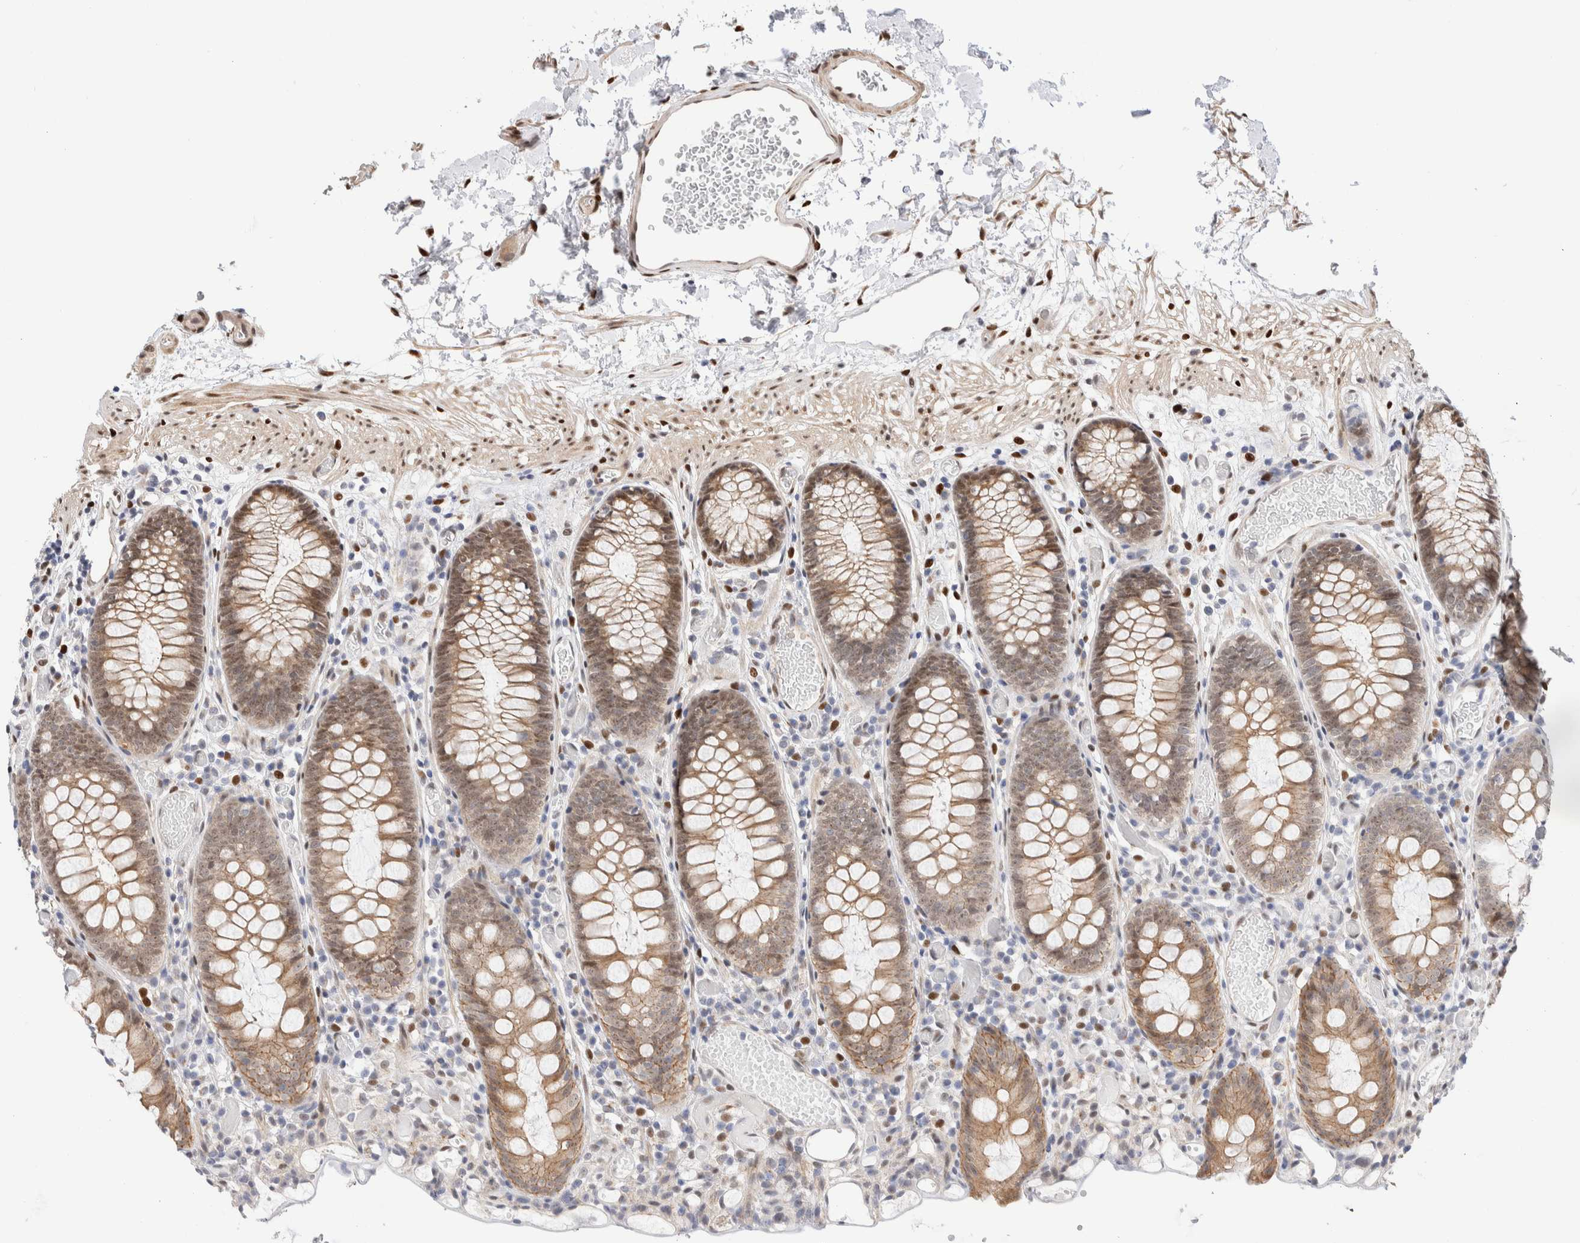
{"staining": {"intensity": "weak", "quantity": ">75%", "location": "nuclear"}, "tissue": "colon", "cell_type": "Endothelial cells", "image_type": "normal", "snomed": [{"axis": "morphology", "description": "Normal tissue, NOS"}, {"axis": "topography", "description": "Colon"}], "caption": "Immunohistochemistry (DAB (3,3'-diaminobenzidine)) staining of benign colon demonstrates weak nuclear protein positivity in about >75% of endothelial cells.", "gene": "NSMAF", "patient": {"sex": "male", "age": 14}}